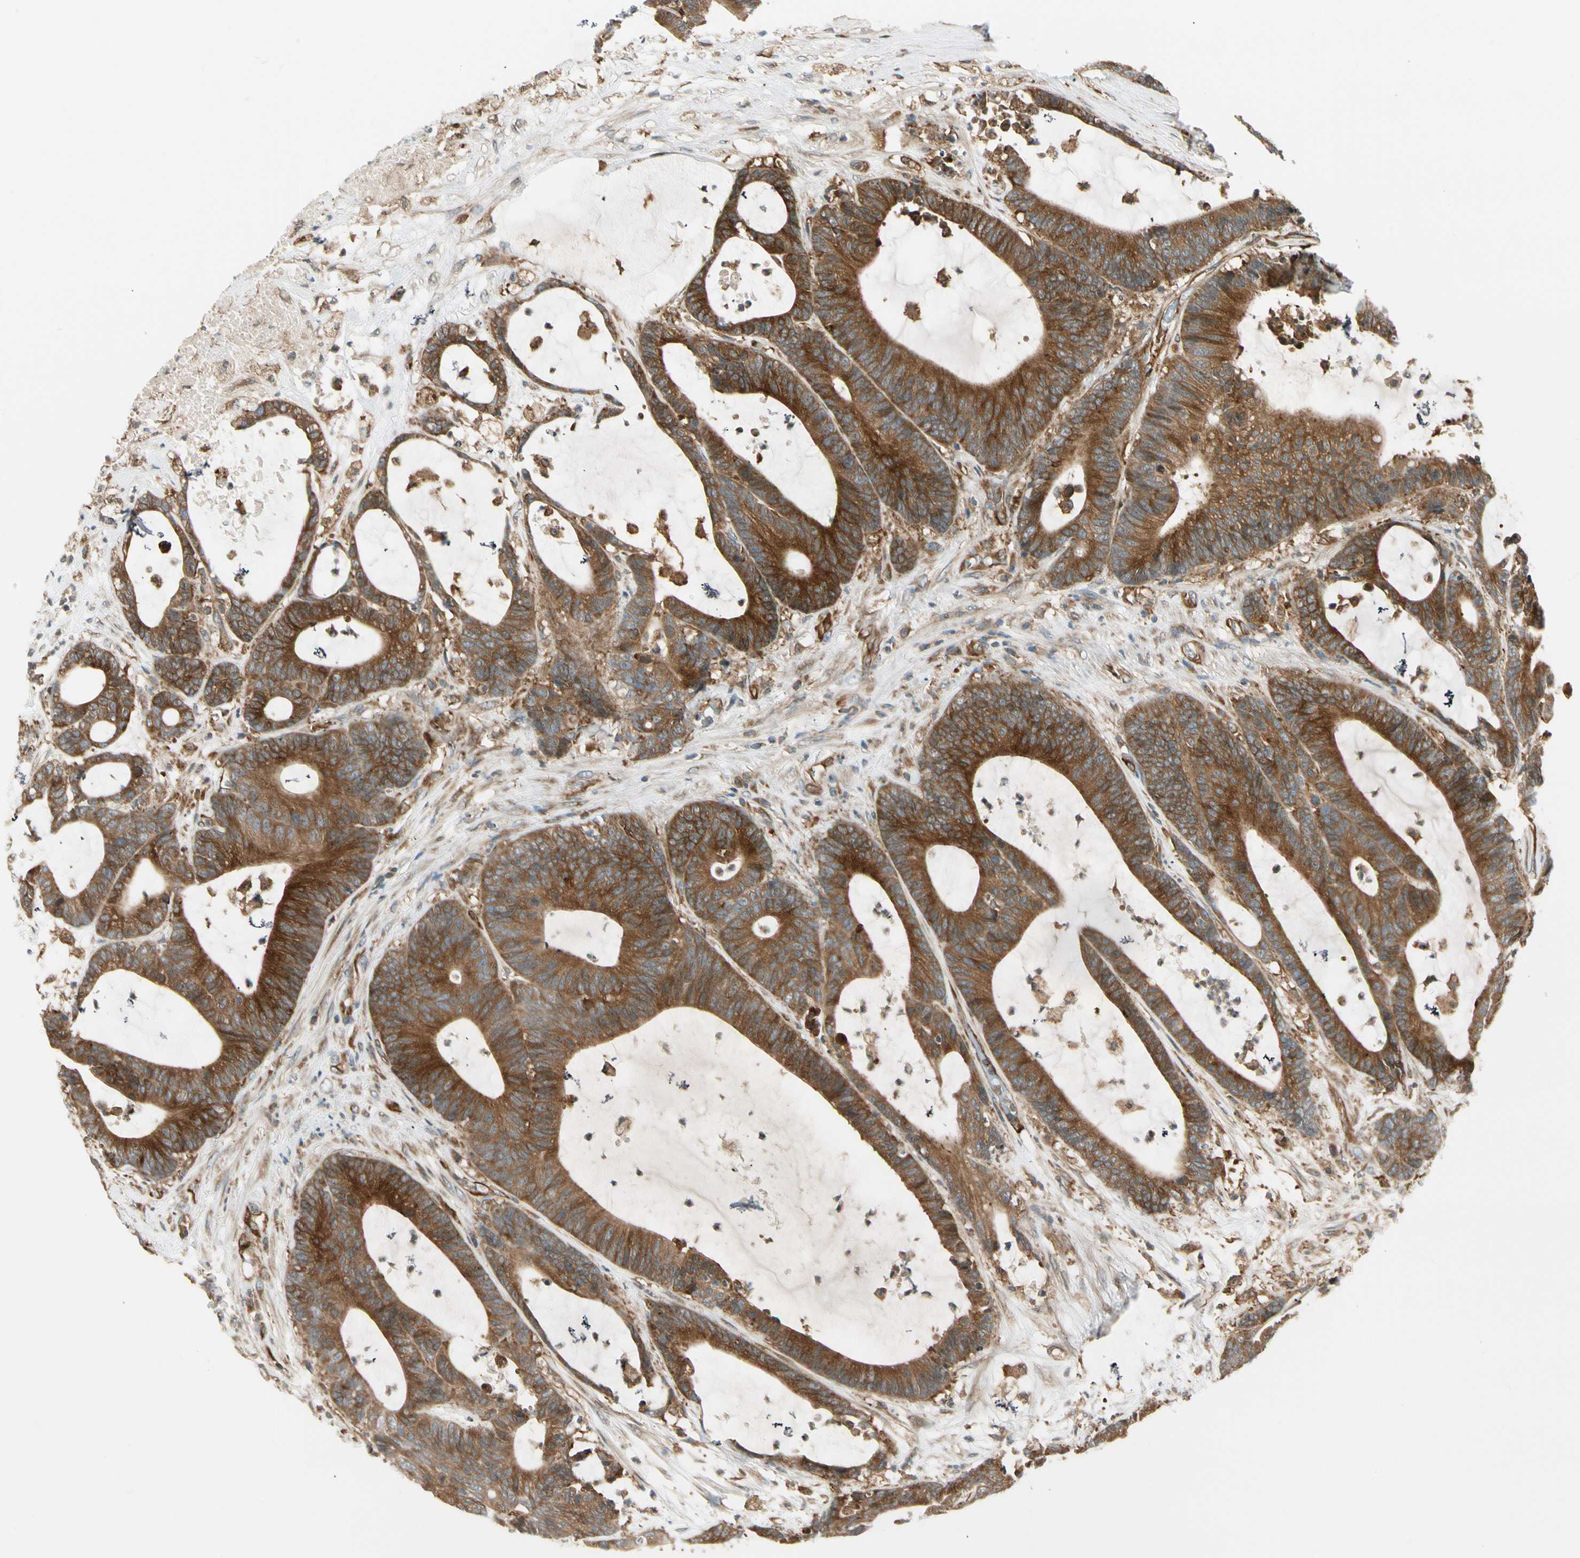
{"staining": {"intensity": "strong", "quantity": ">75%", "location": "cytoplasmic/membranous"}, "tissue": "colorectal cancer", "cell_type": "Tumor cells", "image_type": "cancer", "snomed": [{"axis": "morphology", "description": "Adenocarcinoma, NOS"}, {"axis": "topography", "description": "Colon"}], "caption": "Protein expression by IHC demonstrates strong cytoplasmic/membranous positivity in approximately >75% of tumor cells in colorectal cancer (adenocarcinoma).", "gene": "TRIO", "patient": {"sex": "female", "age": 84}}